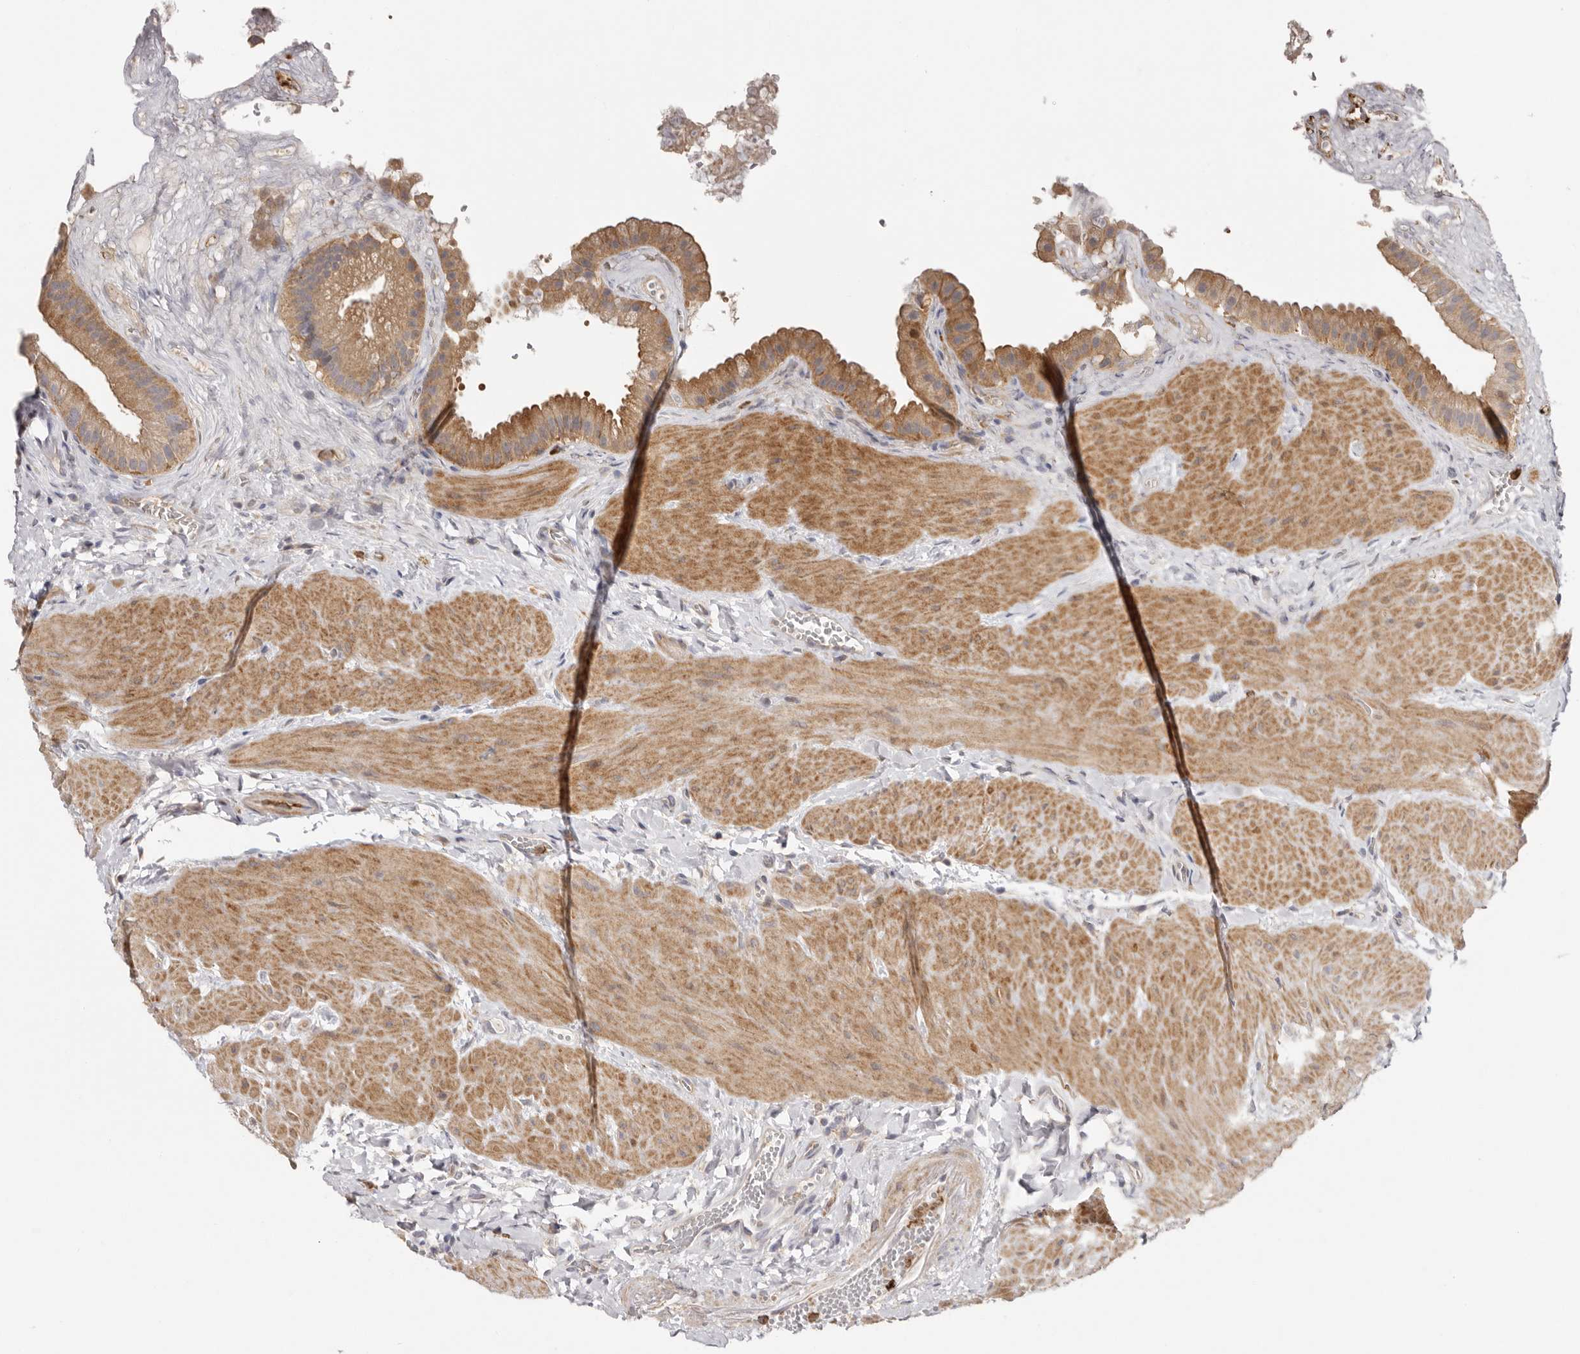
{"staining": {"intensity": "moderate", "quantity": ">75%", "location": "cytoplasmic/membranous"}, "tissue": "gallbladder", "cell_type": "Glandular cells", "image_type": "normal", "snomed": [{"axis": "morphology", "description": "Normal tissue, NOS"}, {"axis": "topography", "description": "Gallbladder"}], "caption": "A photomicrograph of gallbladder stained for a protein exhibits moderate cytoplasmic/membranous brown staining in glandular cells. (DAB (3,3'-diaminobenzidine) = brown stain, brightfield microscopy at high magnification).", "gene": "MSRB2", "patient": {"sex": "male", "age": 55}}